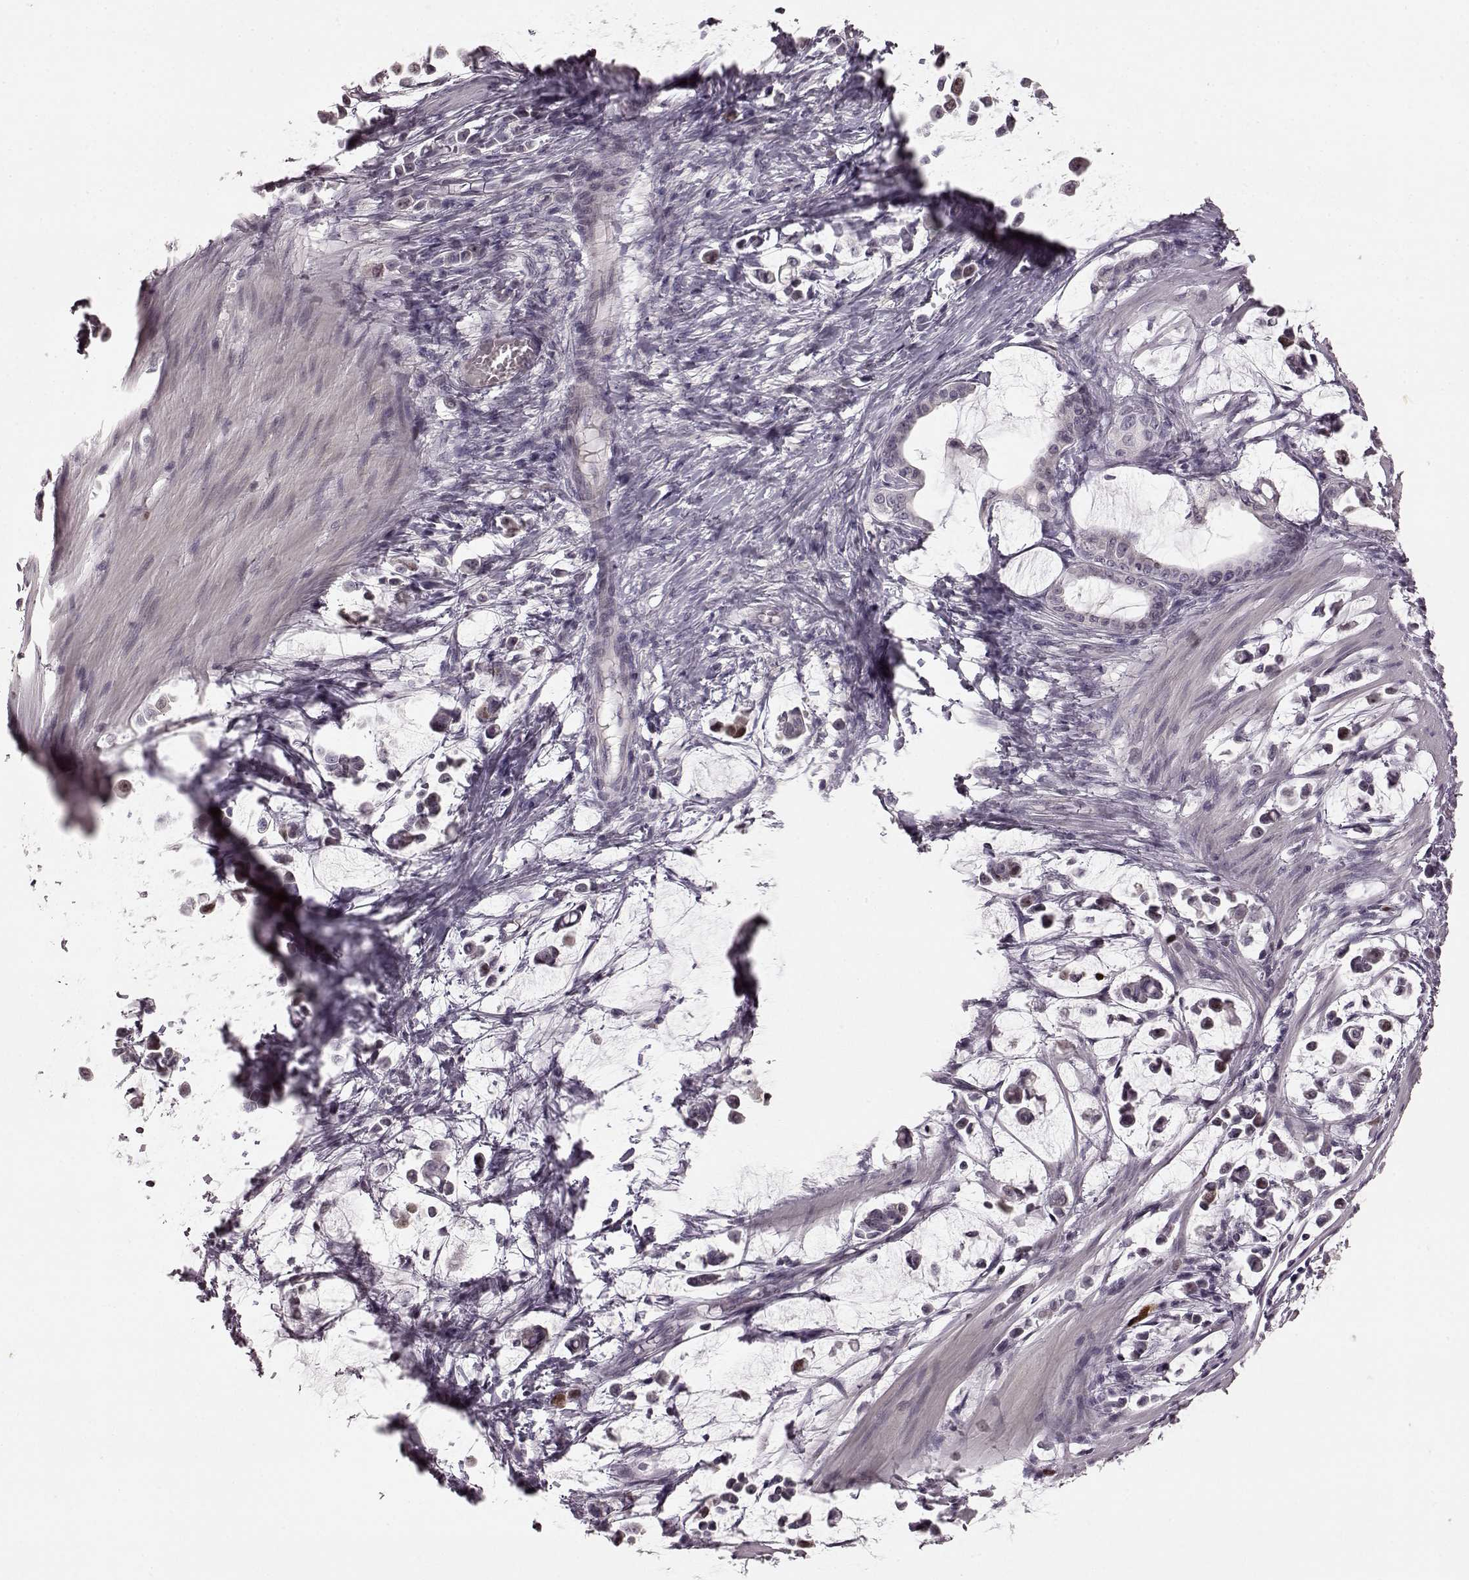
{"staining": {"intensity": "moderate", "quantity": "<25%", "location": "nuclear"}, "tissue": "stomach cancer", "cell_type": "Tumor cells", "image_type": "cancer", "snomed": [{"axis": "morphology", "description": "Adenocarcinoma, NOS"}, {"axis": "topography", "description": "Stomach"}], "caption": "A low amount of moderate nuclear staining is present in approximately <25% of tumor cells in stomach adenocarcinoma tissue.", "gene": "CCNA2", "patient": {"sex": "male", "age": 82}}